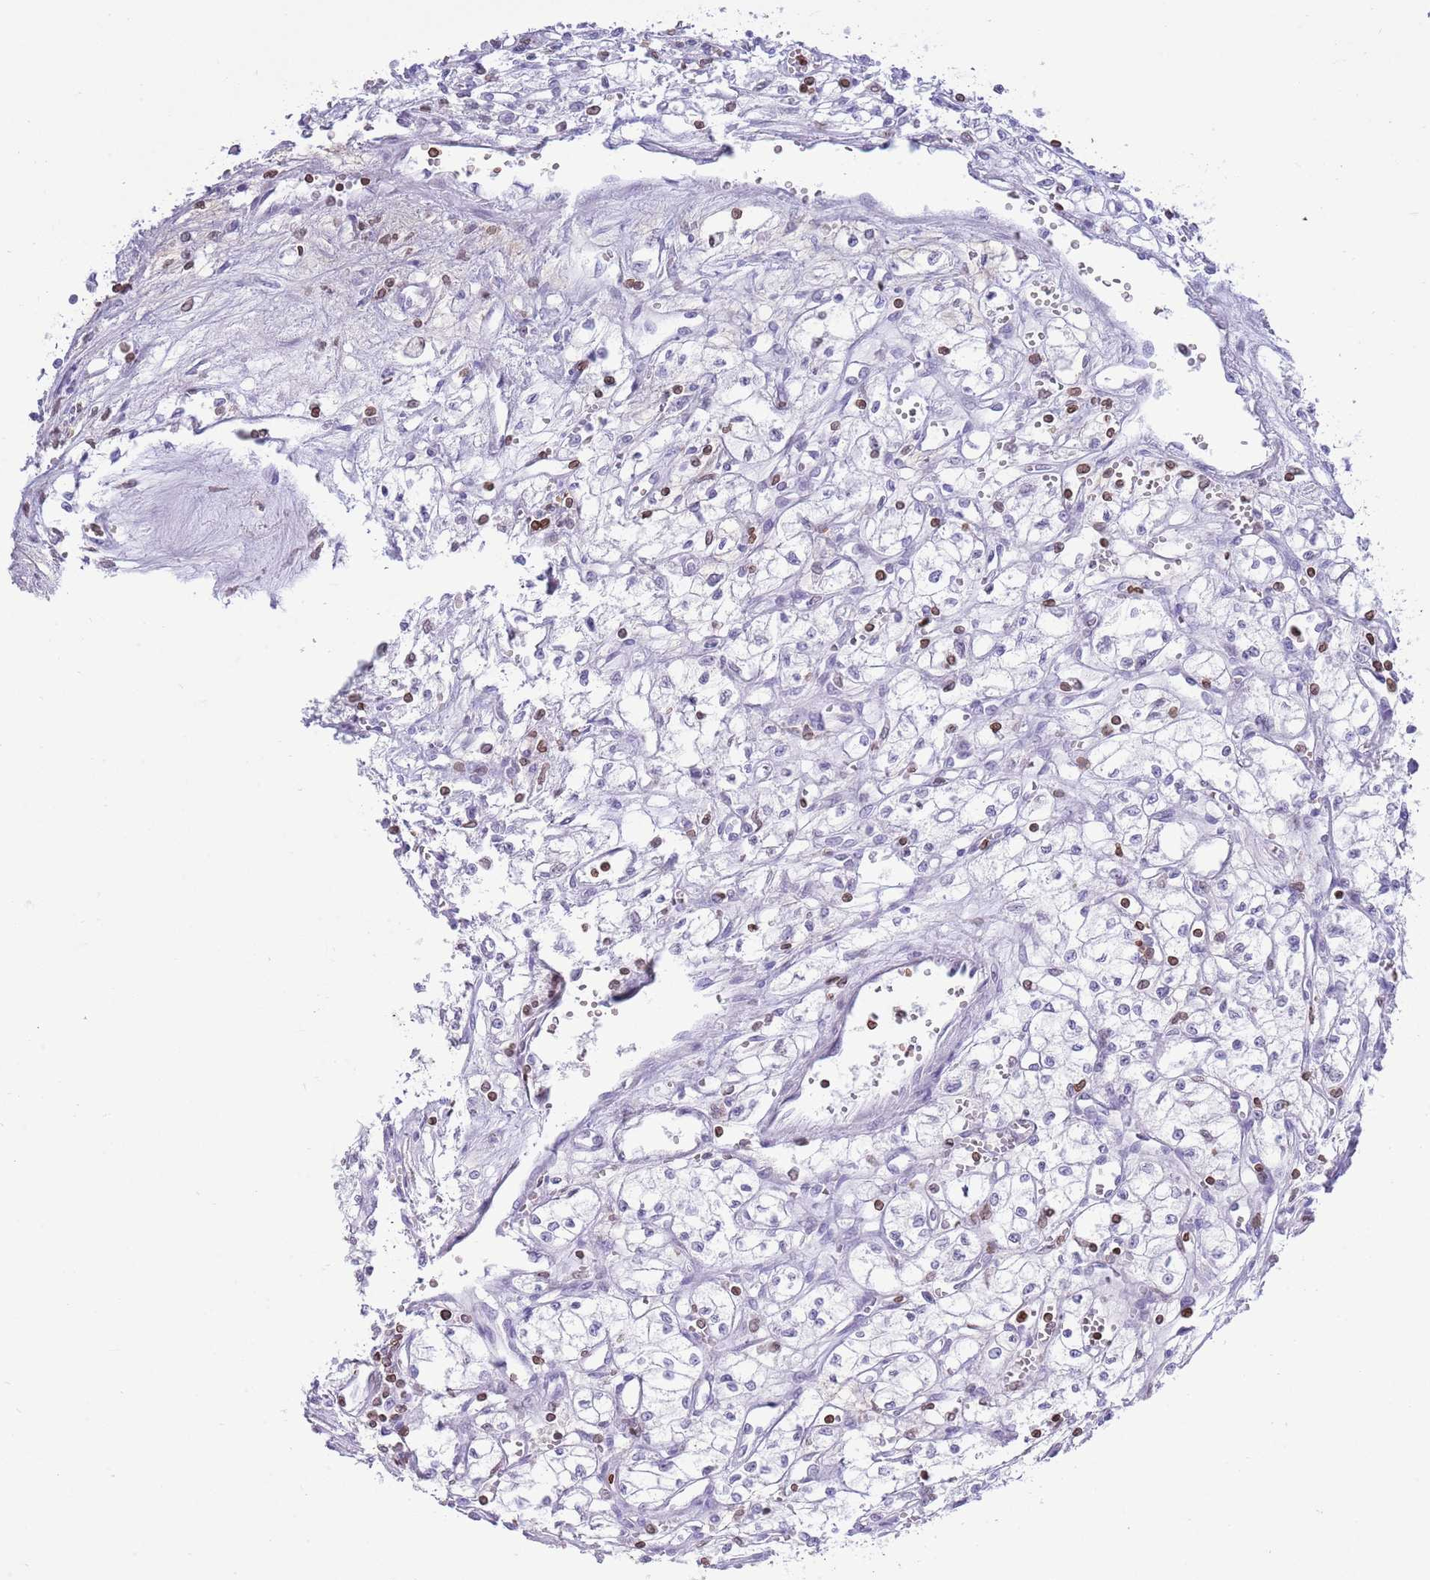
{"staining": {"intensity": "negative", "quantity": "none", "location": "none"}, "tissue": "renal cancer", "cell_type": "Tumor cells", "image_type": "cancer", "snomed": [{"axis": "morphology", "description": "Adenocarcinoma, NOS"}, {"axis": "topography", "description": "Kidney"}], "caption": "High power microscopy image of an immunohistochemistry (IHC) micrograph of adenocarcinoma (renal), revealing no significant expression in tumor cells.", "gene": "LBR", "patient": {"sex": "male", "age": 59}}